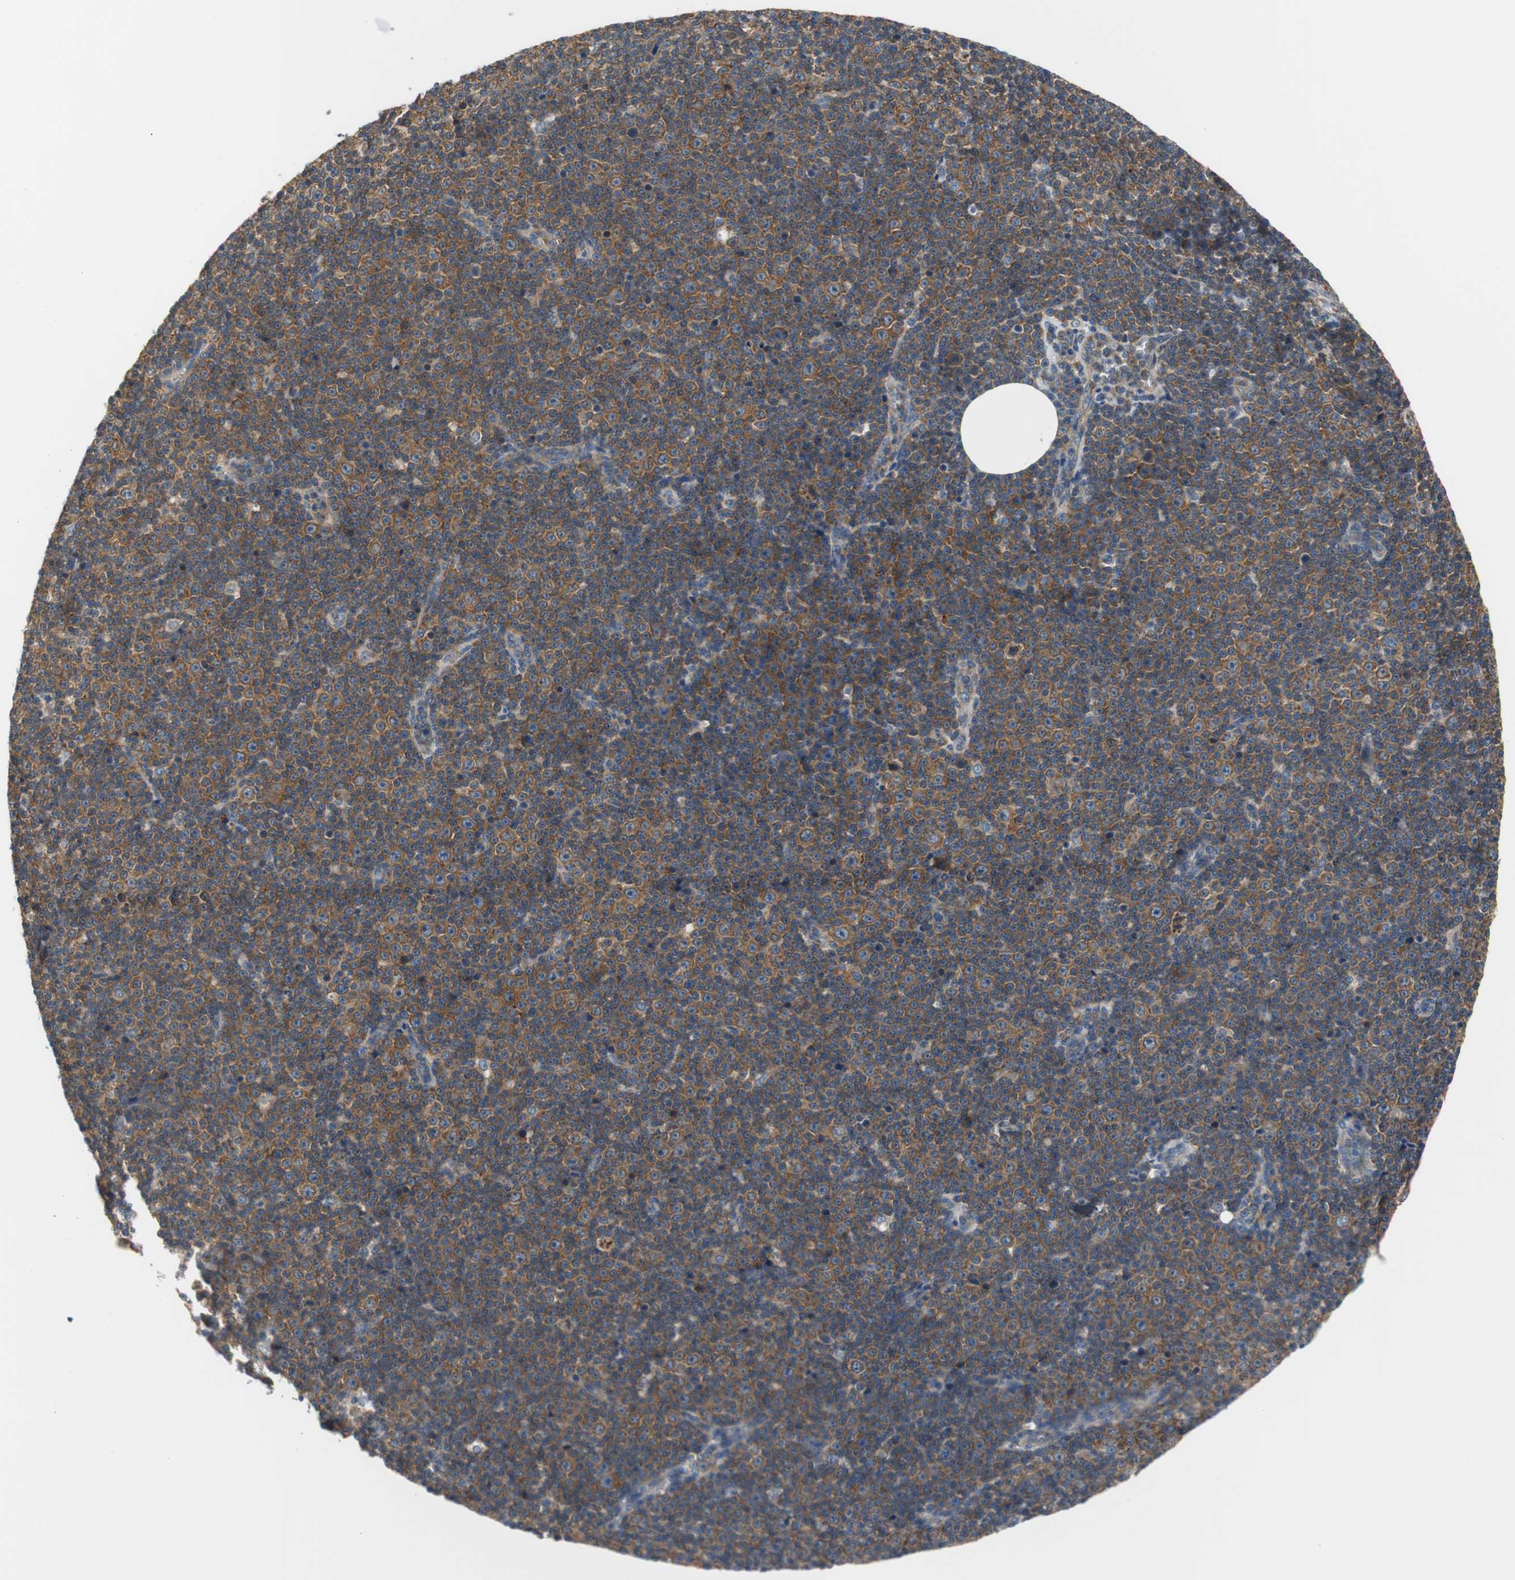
{"staining": {"intensity": "strong", "quantity": ">75%", "location": "cytoplasmic/membranous"}, "tissue": "lymphoma", "cell_type": "Tumor cells", "image_type": "cancer", "snomed": [{"axis": "morphology", "description": "Malignant lymphoma, non-Hodgkin's type, Low grade"}, {"axis": "topography", "description": "Lymph node"}], "caption": "Immunohistochemical staining of lymphoma shows strong cytoplasmic/membranous protein expression in approximately >75% of tumor cells. (IHC, brightfield microscopy, high magnification).", "gene": "CNOT3", "patient": {"sex": "female", "age": 67}}